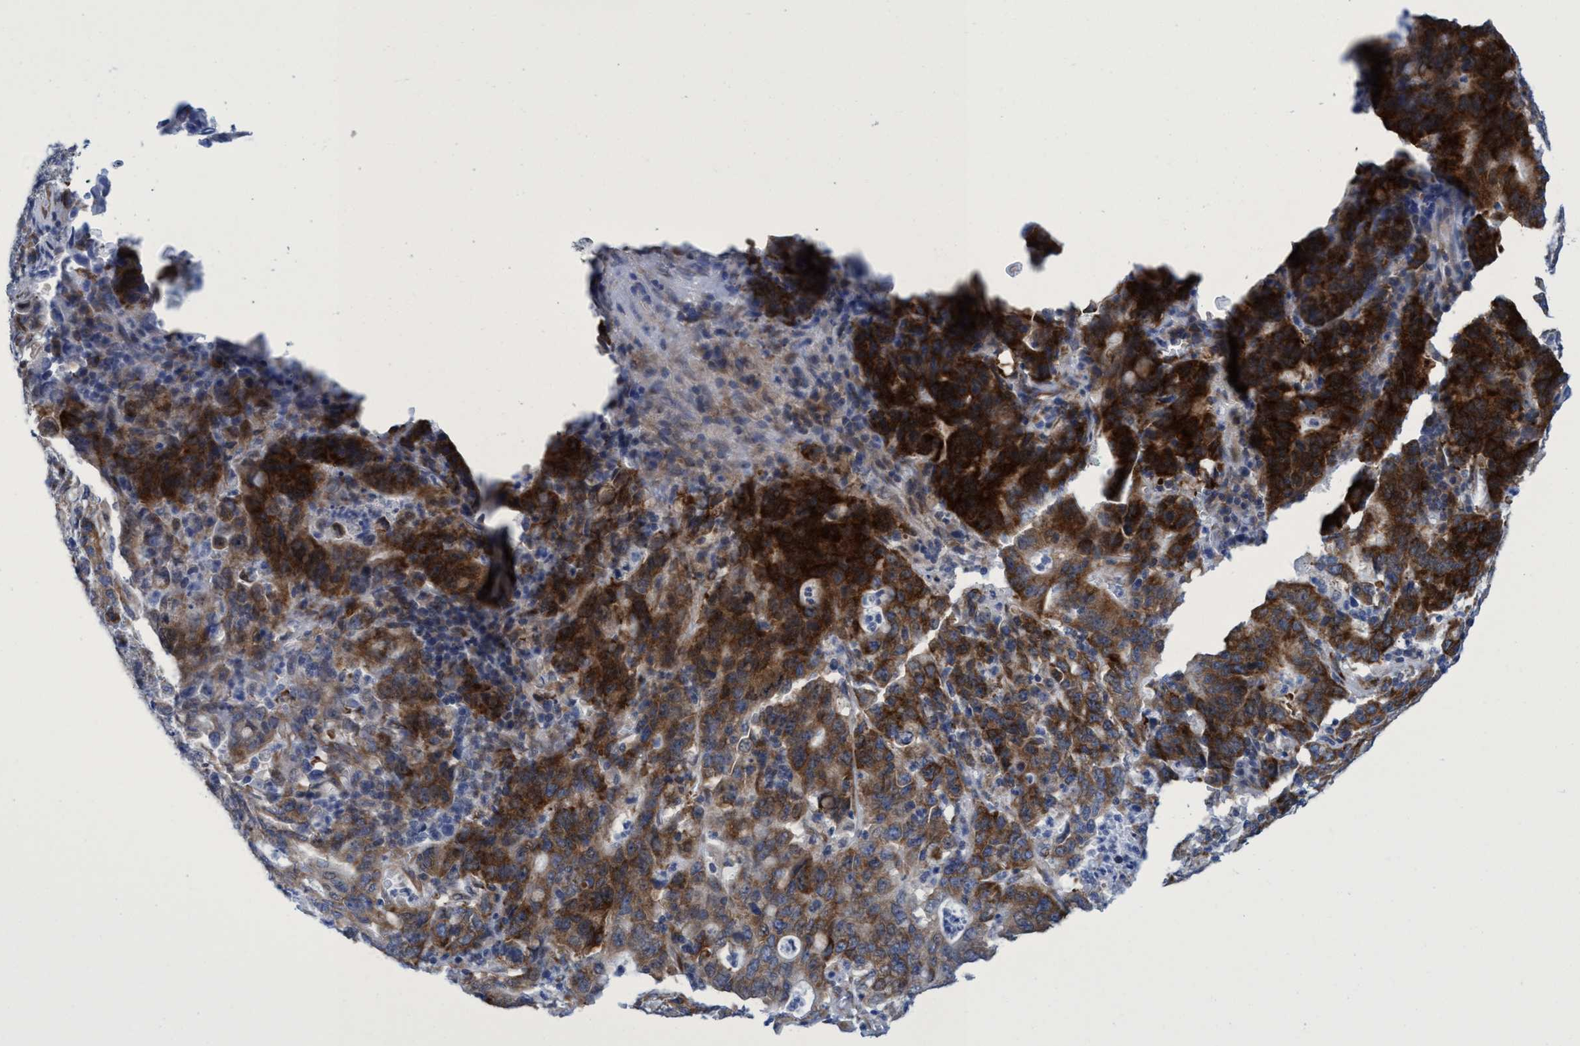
{"staining": {"intensity": "strong", "quantity": ">75%", "location": "cytoplasmic/membranous"}, "tissue": "stomach cancer", "cell_type": "Tumor cells", "image_type": "cancer", "snomed": [{"axis": "morphology", "description": "Adenocarcinoma, NOS"}, {"axis": "topography", "description": "Stomach, upper"}], "caption": "Stomach adenocarcinoma tissue demonstrates strong cytoplasmic/membranous expression in about >75% of tumor cells", "gene": "R3HCC1", "patient": {"sex": "male", "age": 69}}